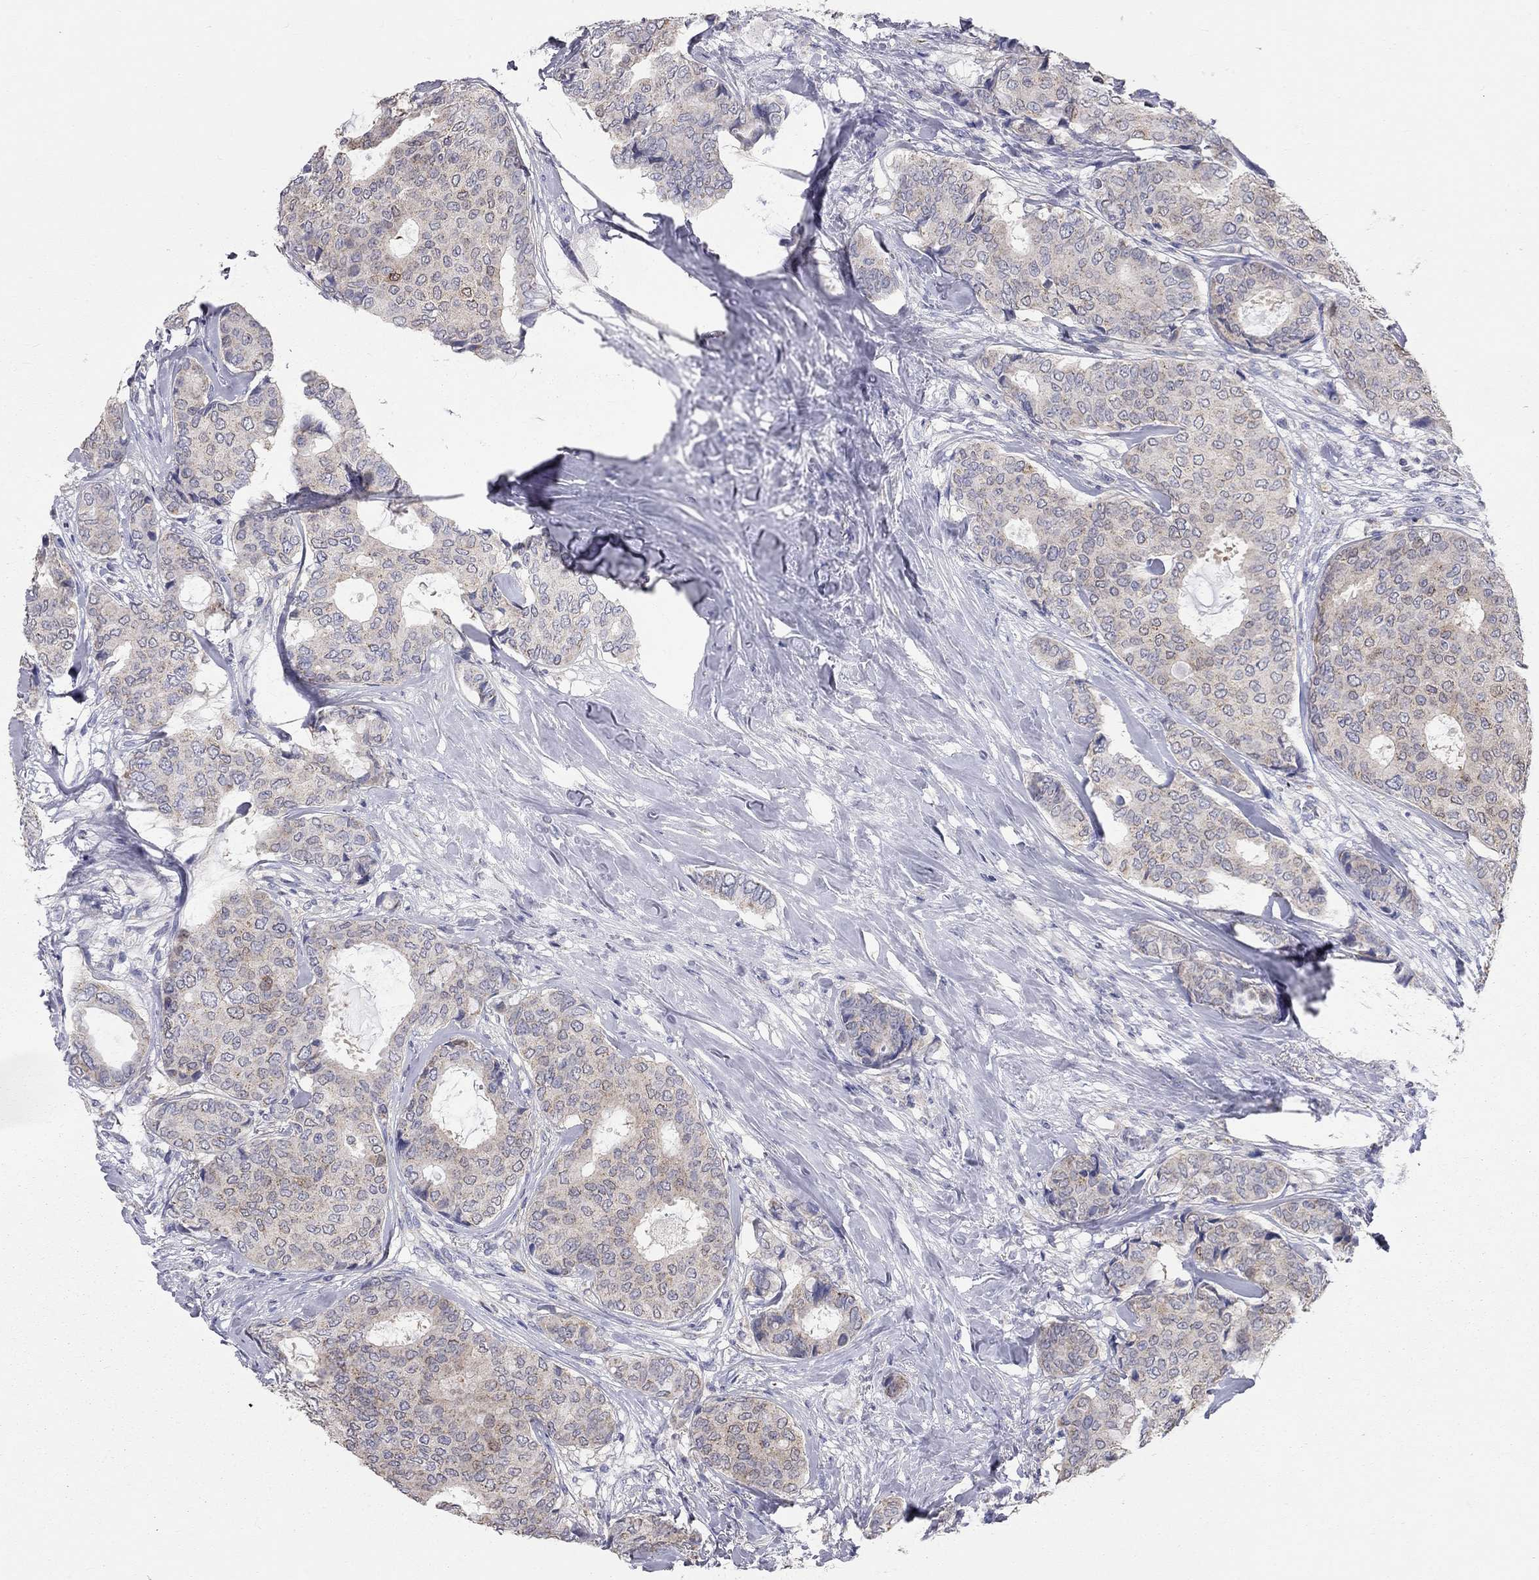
{"staining": {"intensity": "negative", "quantity": "none", "location": "none"}, "tissue": "breast cancer", "cell_type": "Tumor cells", "image_type": "cancer", "snomed": [{"axis": "morphology", "description": "Duct carcinoma"}, {"axis": "topography", "description": "Breast"}], "caption": "Immunohistochemistry (IHC) of breast cancer demonstrates no staining in tumor cells.", "gene": "CFAP161", "patient": {"sex": "female", "age": 75}}